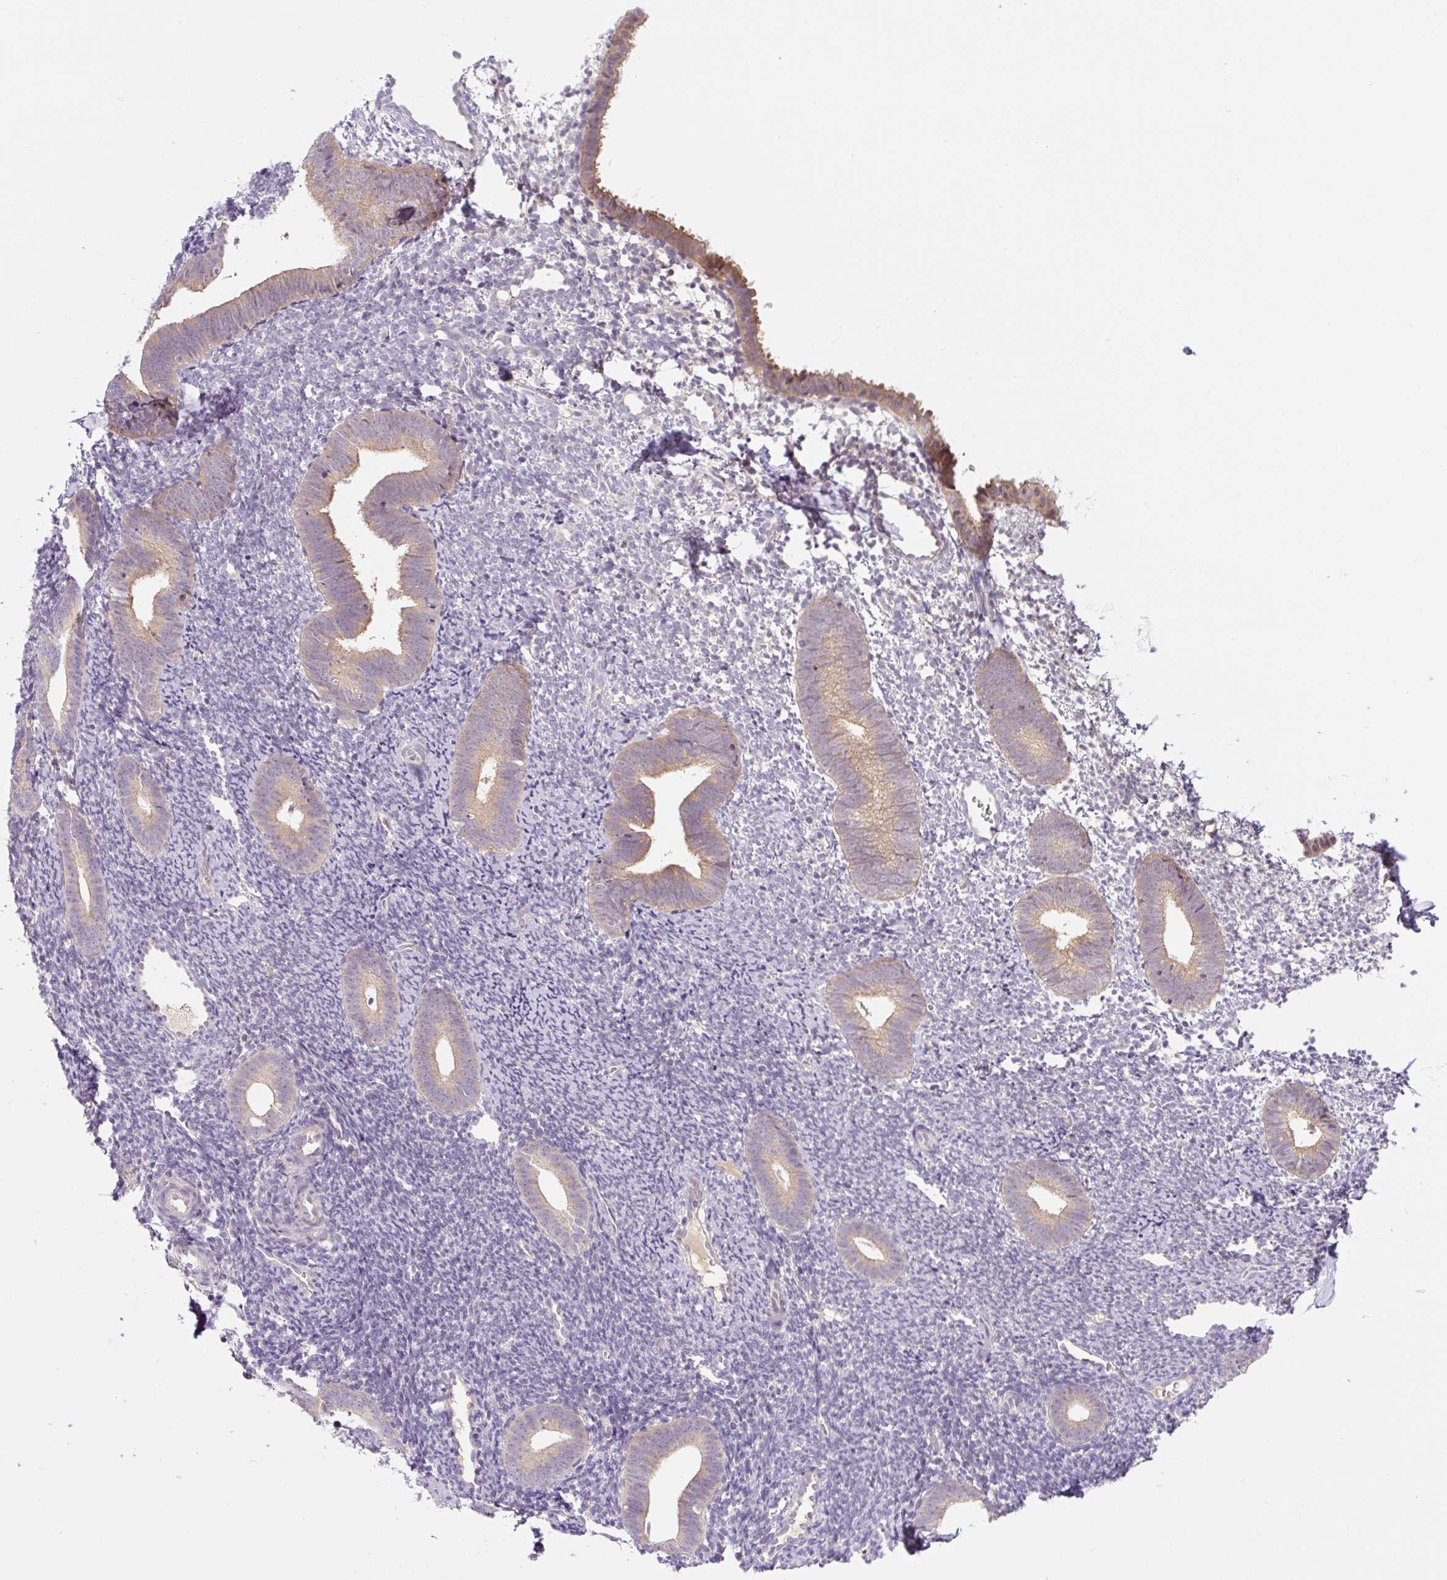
{"staining": {"intensity": "negative", "quantity": "none", "location": "none"}, "tissue": "endometrium", "cell_type": "Cells in endometrial stroma", "image_type": "normal", "snomed": [{"axis": "morphology", "description": "Normal tissue, NOS"}, {"axis": "topography", "description": "Endometrium"}], "caption": "Cells in endometrial stroma are negative for brown protein staining in normal endometrium. (Stains: DAB (3,3'-diaminobenzidine) immunohistochemistry (IHC) with hematoxylin counter stain, Microscopy: brightfield microscopy at high magnification).", "gene": "PRKAA2", "patient": {"sex": "female", "age": 39}}